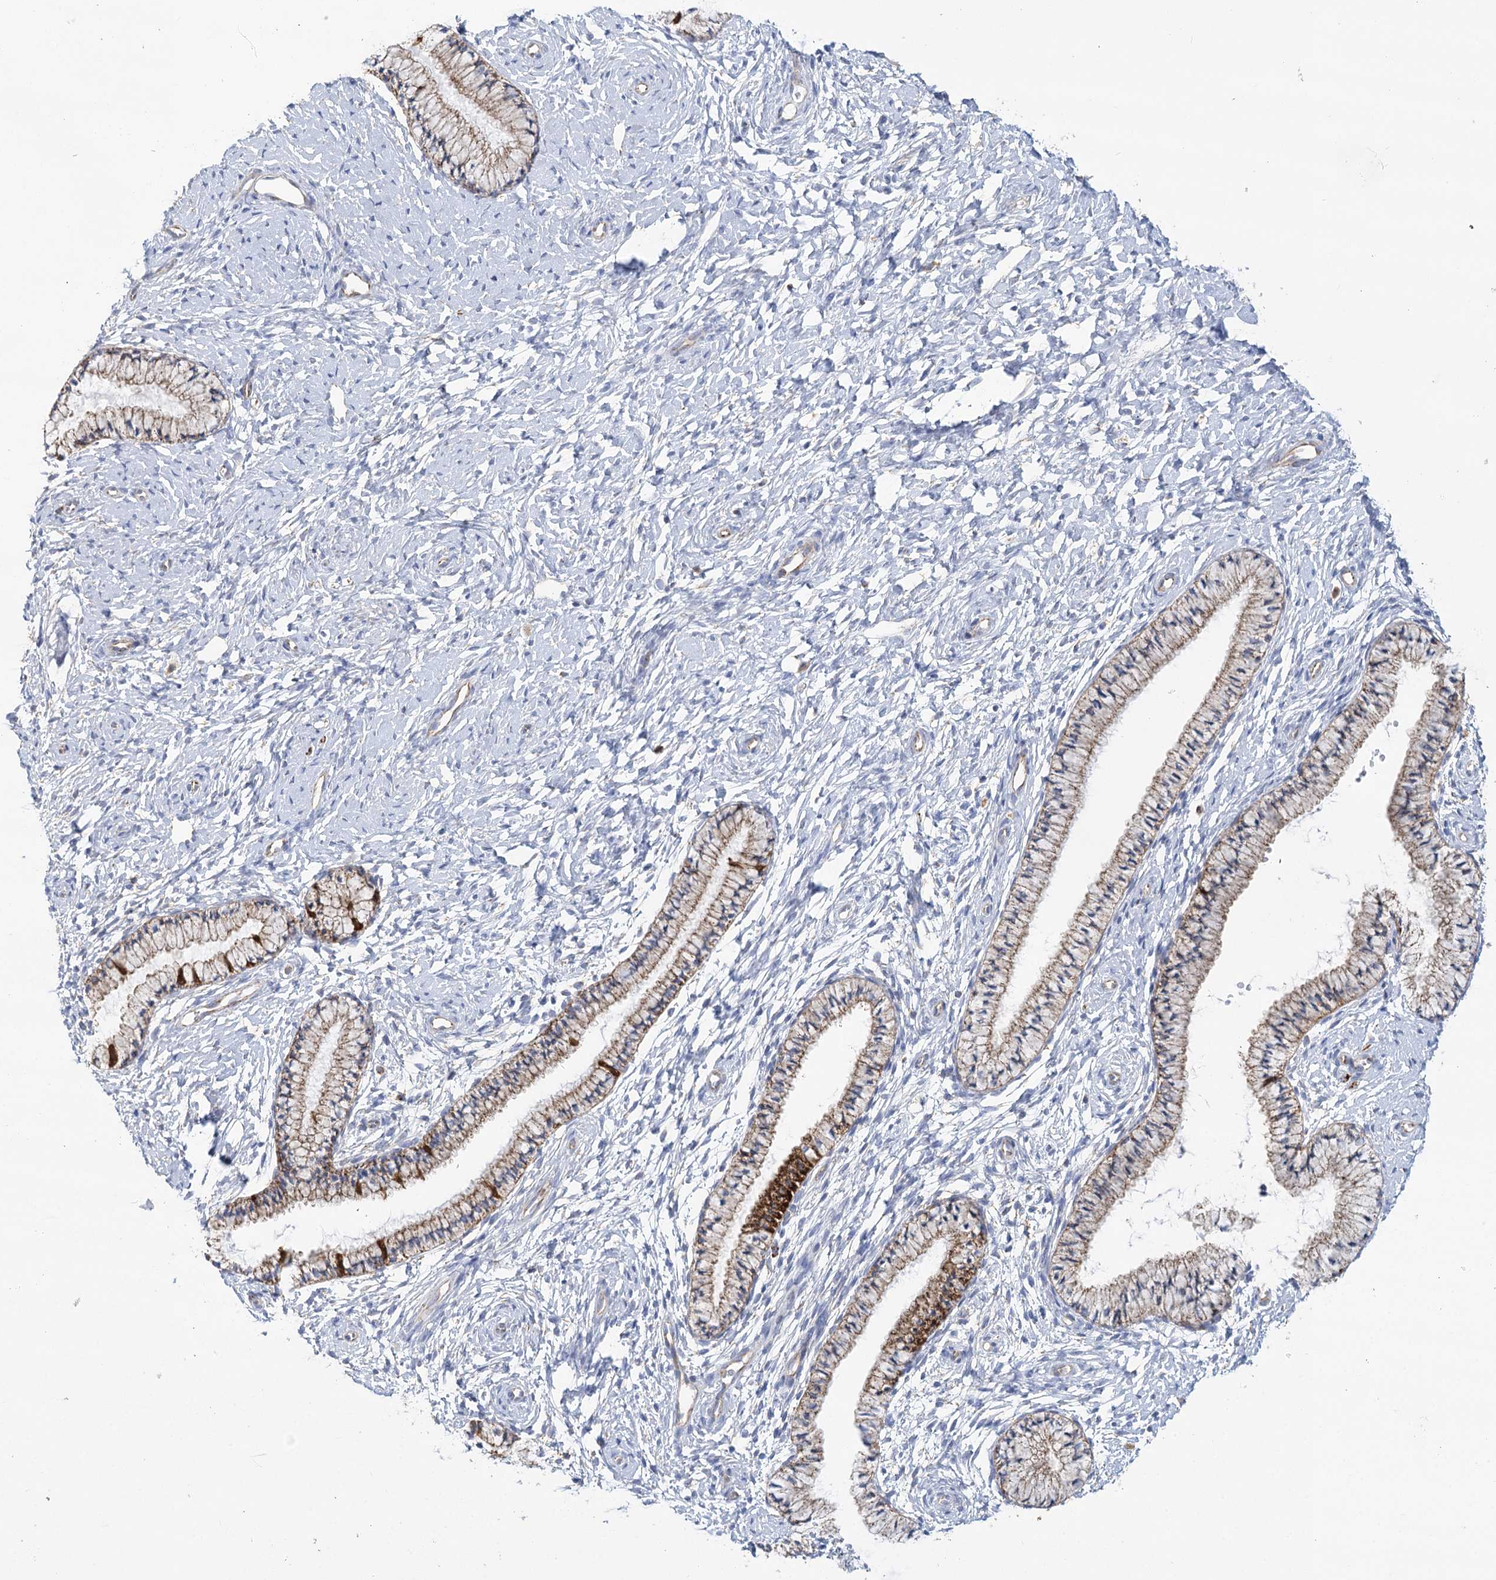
{"staining": {"intensity": "moderate", "quantity": ">75%", "location": "cytoplasmic/membranous"}, "tissue": "cervix", "cell_type": "Glandular cells", "image_type": "normal", "snomed": [{"axis": "morphology", "description": "Normal tissue, NOS"}, {"axis": "topography", "description": "Cervix"}], "caption": "Protein analysis of normal cervix reveals moderate cytoplasmic/membranous positivity in about >75% of glandular cells. The staining is performed using DAB brown chromogen to label protein expression. The nuclei are counter-stained blue using hematoxylin.", "gene": "DHTKD1", "patient": {"sex": "female", "age": 33}}